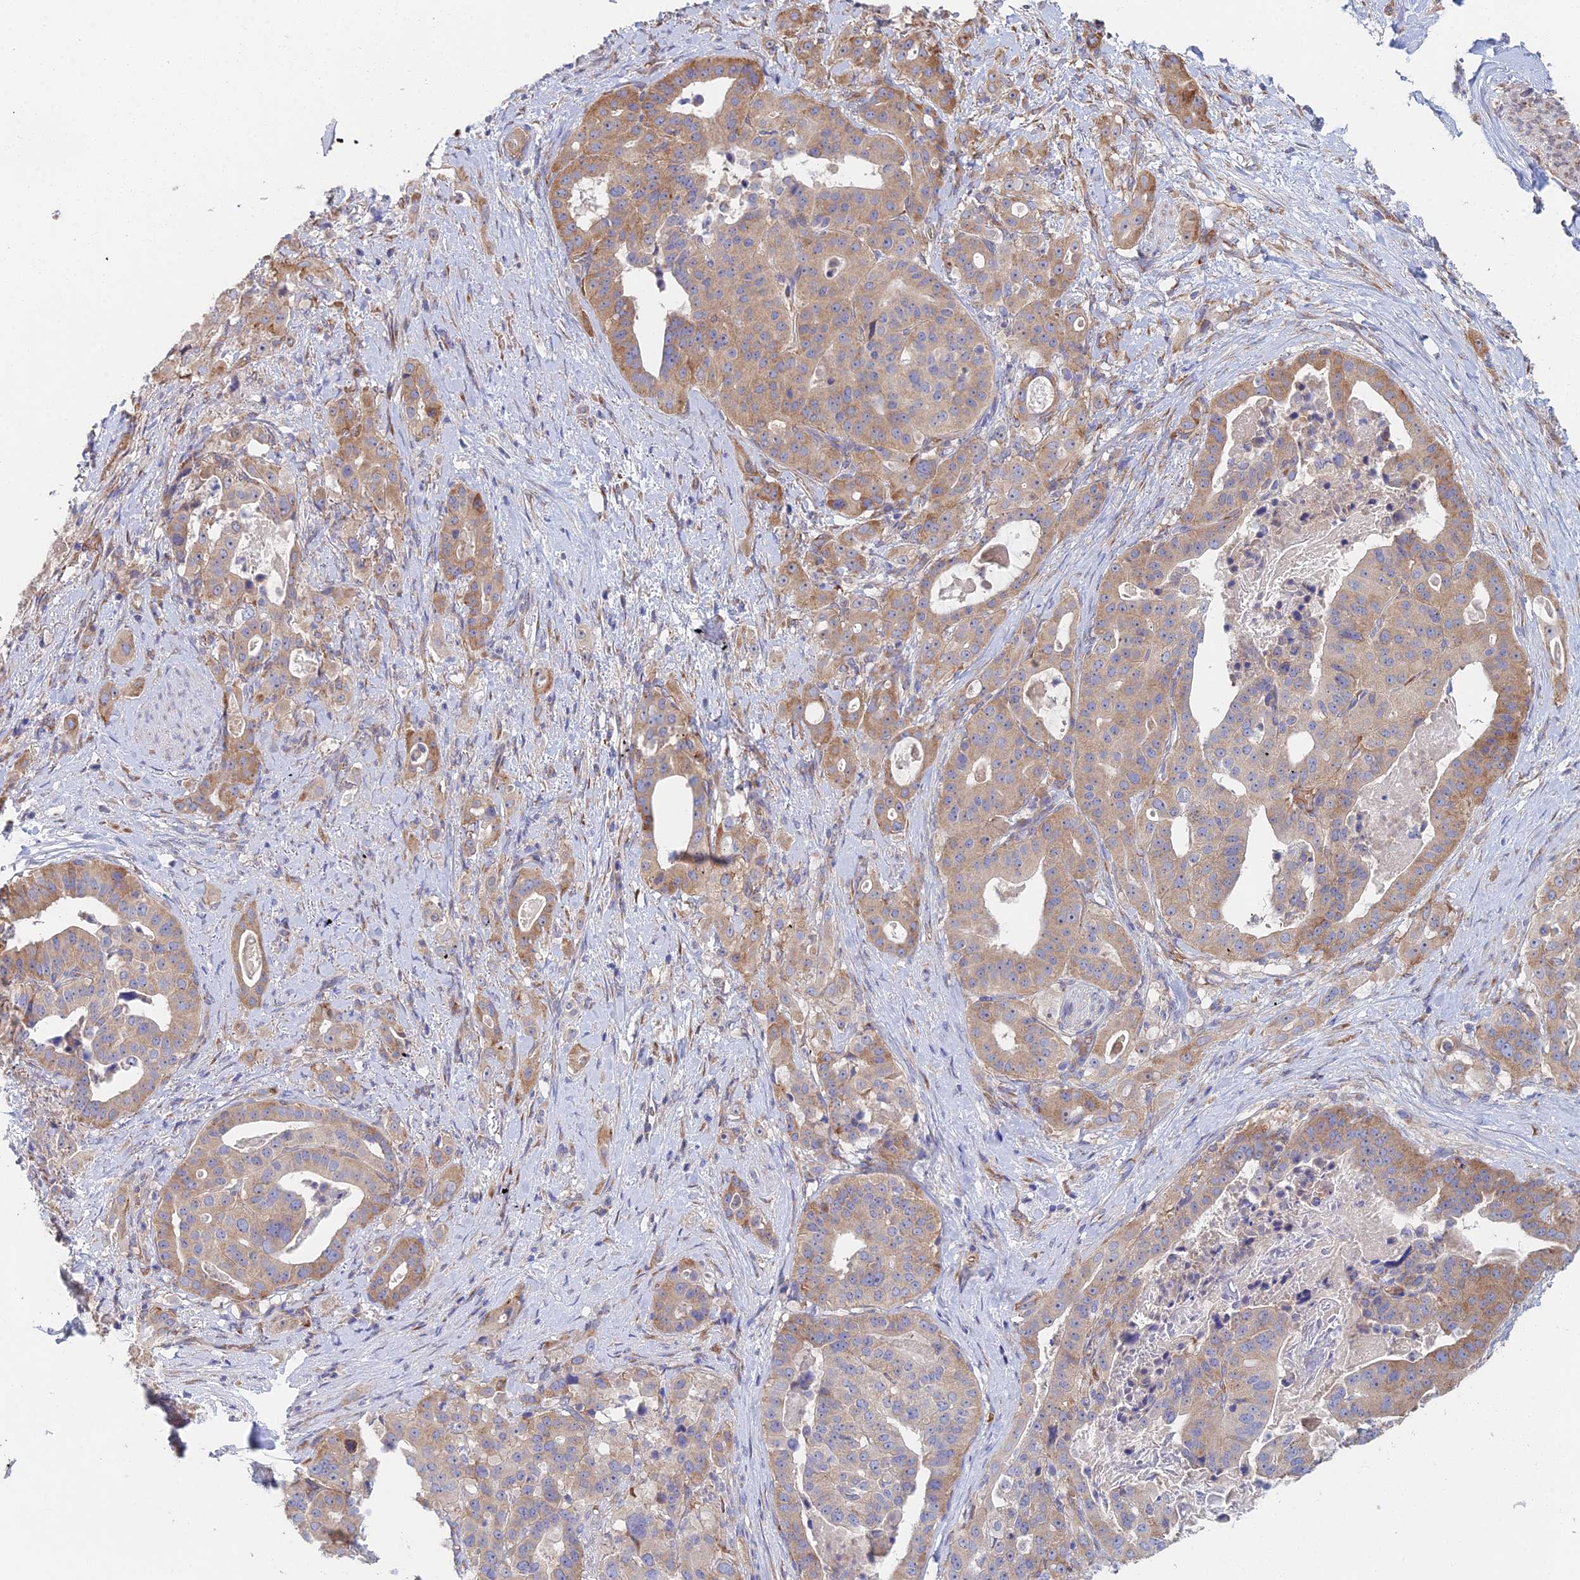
{"staining": {"intensity": "moderate", "quantity": "25%-75%", "location": "cytoplasmic/membranous"}, "tissue": "stomach cancer", "cell_type": "Tumor cells", "image_type": "cancer", "snomed": [{"axis": "morphology", "description": "Adenocarcinoma, NOS"}, {"axis": "topography", "description": "Stomach"}], "caption": "DAB immunohistochemical staining of stomach adenocarcinoma shows moderate cytoplasmic/membranous protein expression in about 25%-75% of tumor cells.", "gene": "ELOF1", "patient": {"sex": "male", "age": 48}}